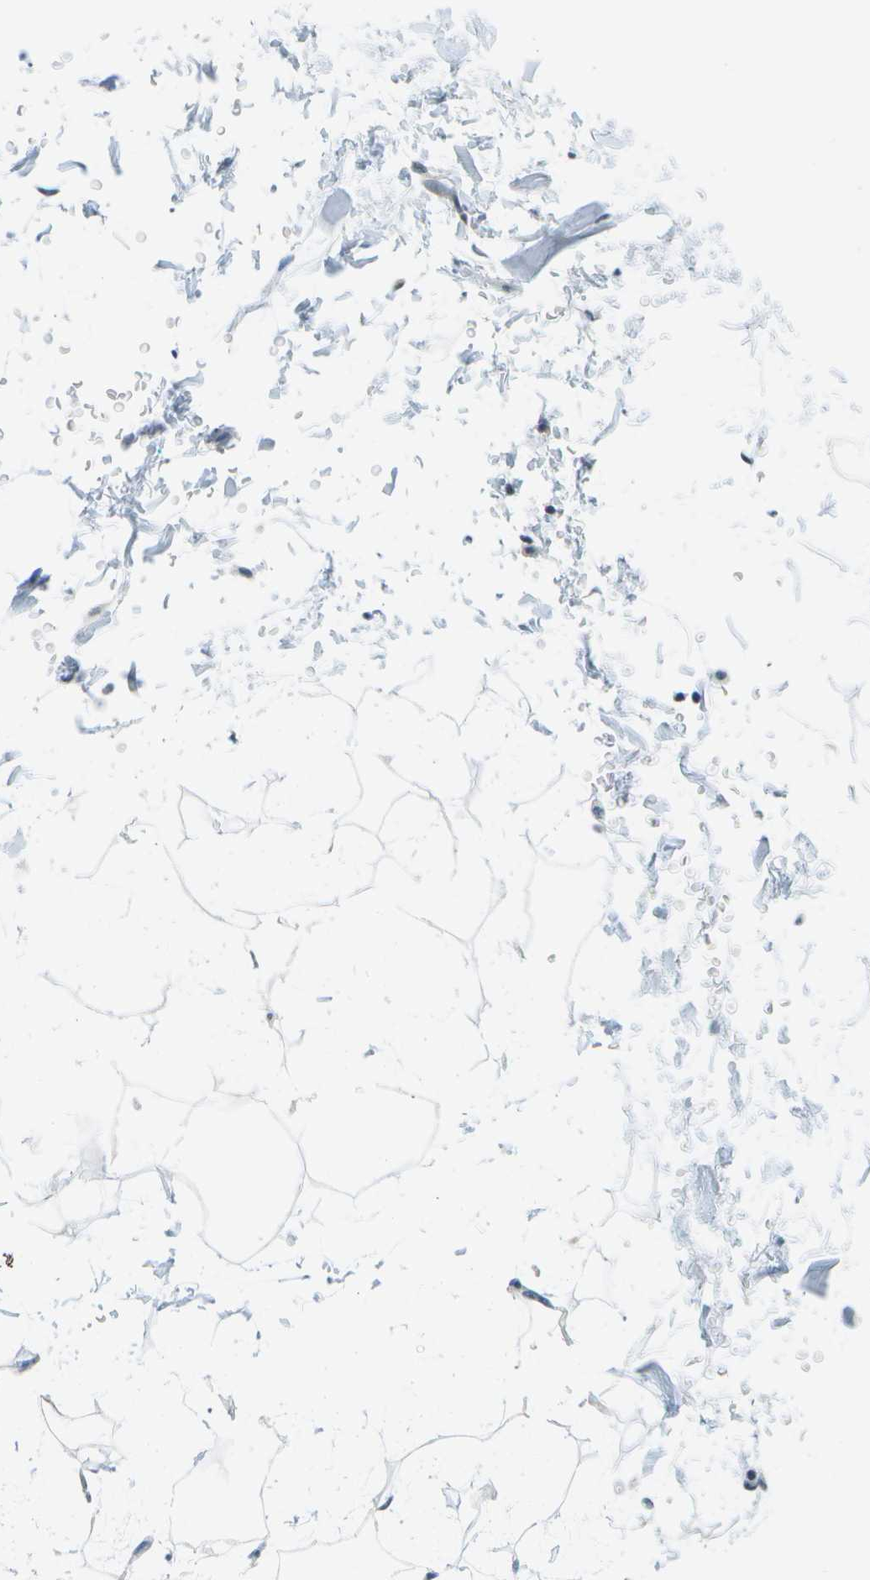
{"staining": {"intensity": "negative", "quantity": "none", "location": "none"}, "tissue": "adipose tissue", "cell_type": "Adipocytes", "image_type": "normal", "snomed": [{"axis": "morphology", "description": "Normal tissue, NOS"}, {"axis": "topography", "description": "Soft tissue"}], "caption": "DAB (3,3'-diaminobenzidine) immunohistochemical staining of unremarkable human adipose tissue demonstrates no significant positivity in adipocytes. (DAB IHC visualized using brightfield microscopy, high magnification).", "gene": "PITHD1", "patient": {"sex": "male", "age": 72}}